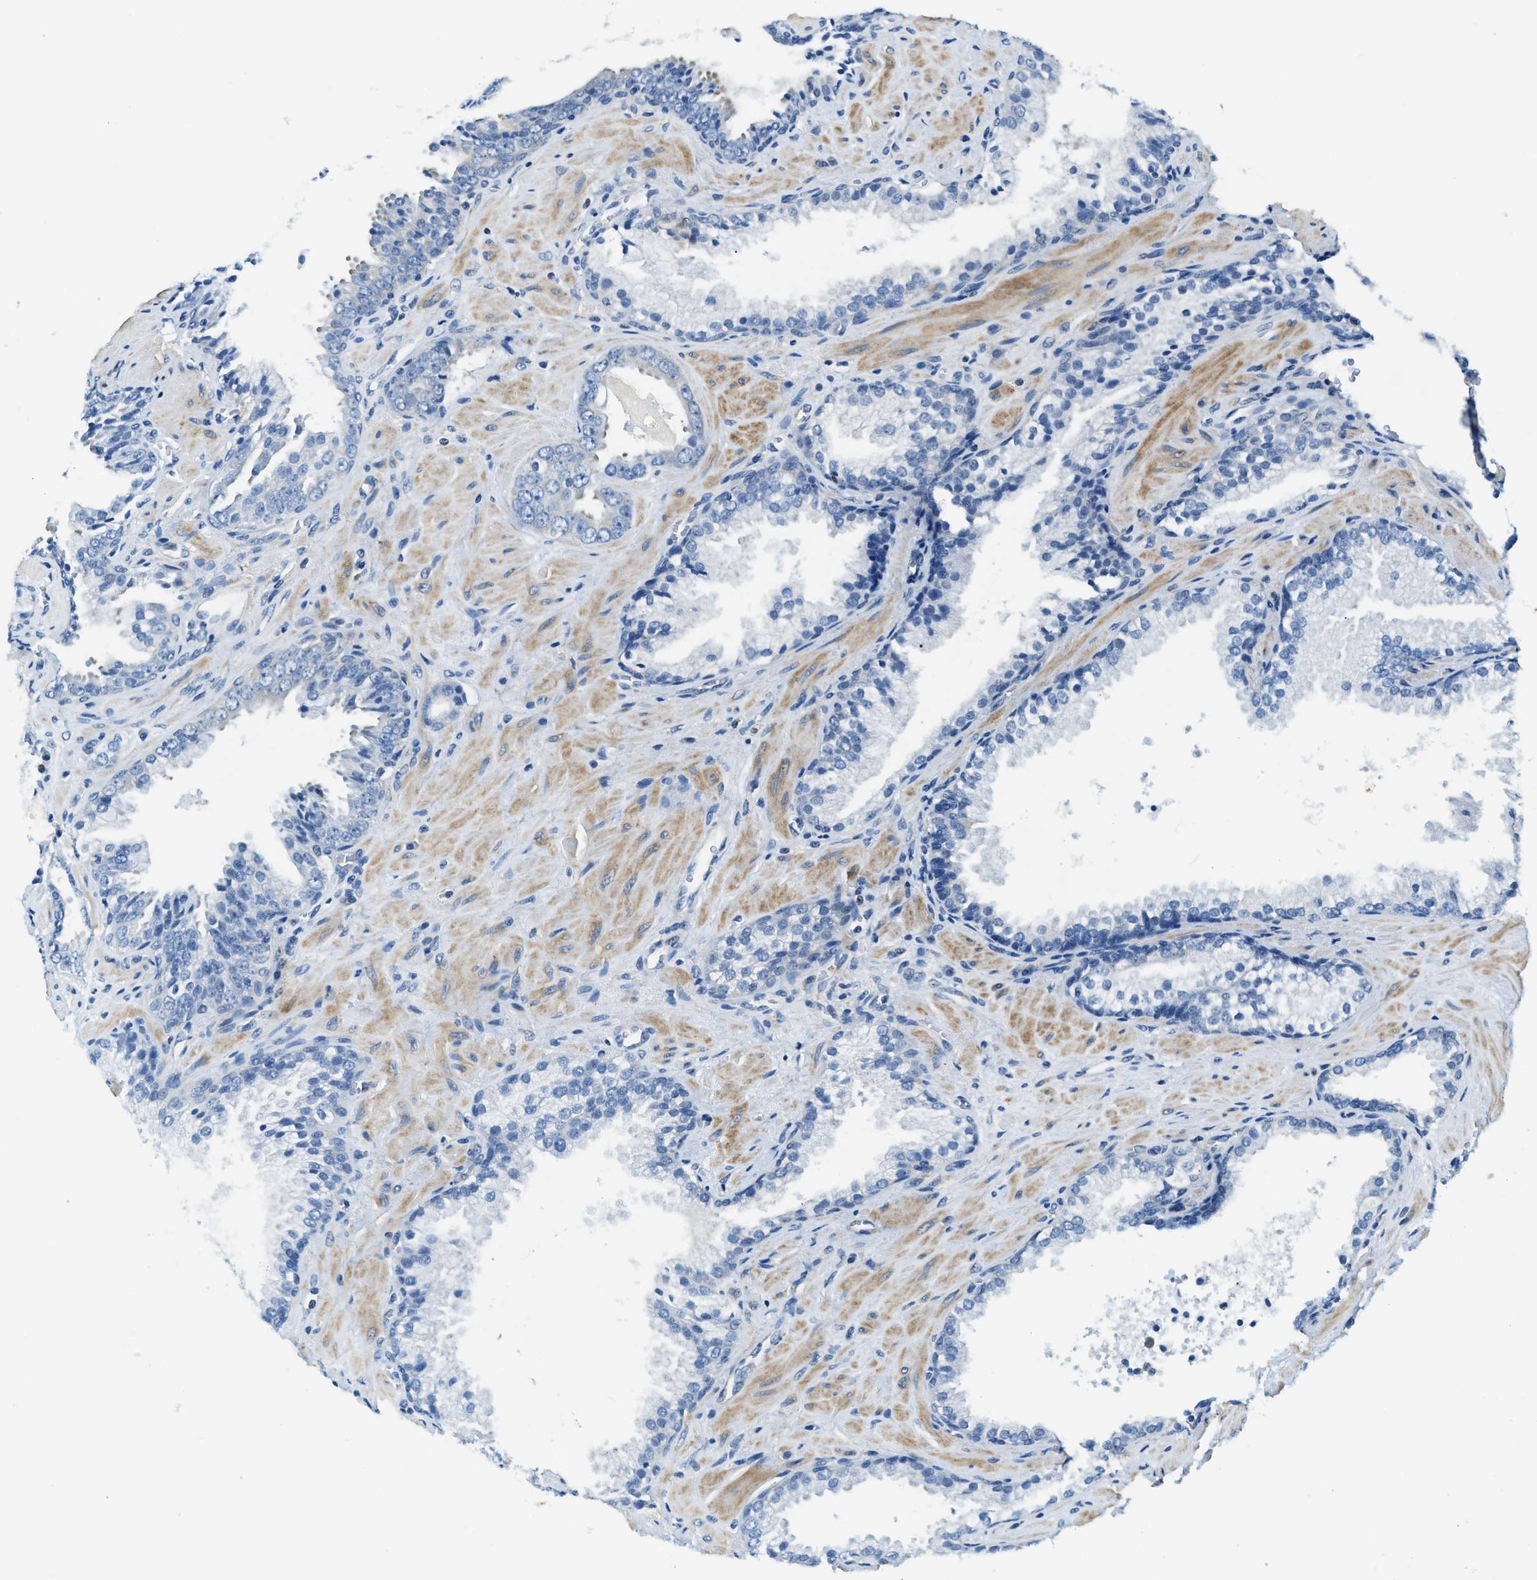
{"staining": {"intensity": "negative", "quantity": "none", "location": "none"}, "tissue": "prostate cancer", "cell_type": "Tumor cells", "image_type": "cancer", "snomed": [{"axis": "morphology", "description": "Adenocarcinoma, Low grade"}, {"axis": "topography", "description": "Prostate"}], "caption": "Immunohistochemical staining of human prostate cancer displays no significant positivity in tumor cells. Brightfield microscopy of IHC stained with DAB (3,3'-diaminobenzidine) (brown) and hematoxylin (blue), captured at high magnification.", "gene": "EIF2AK2", "patient": {"sex": "male", "age": 71}}